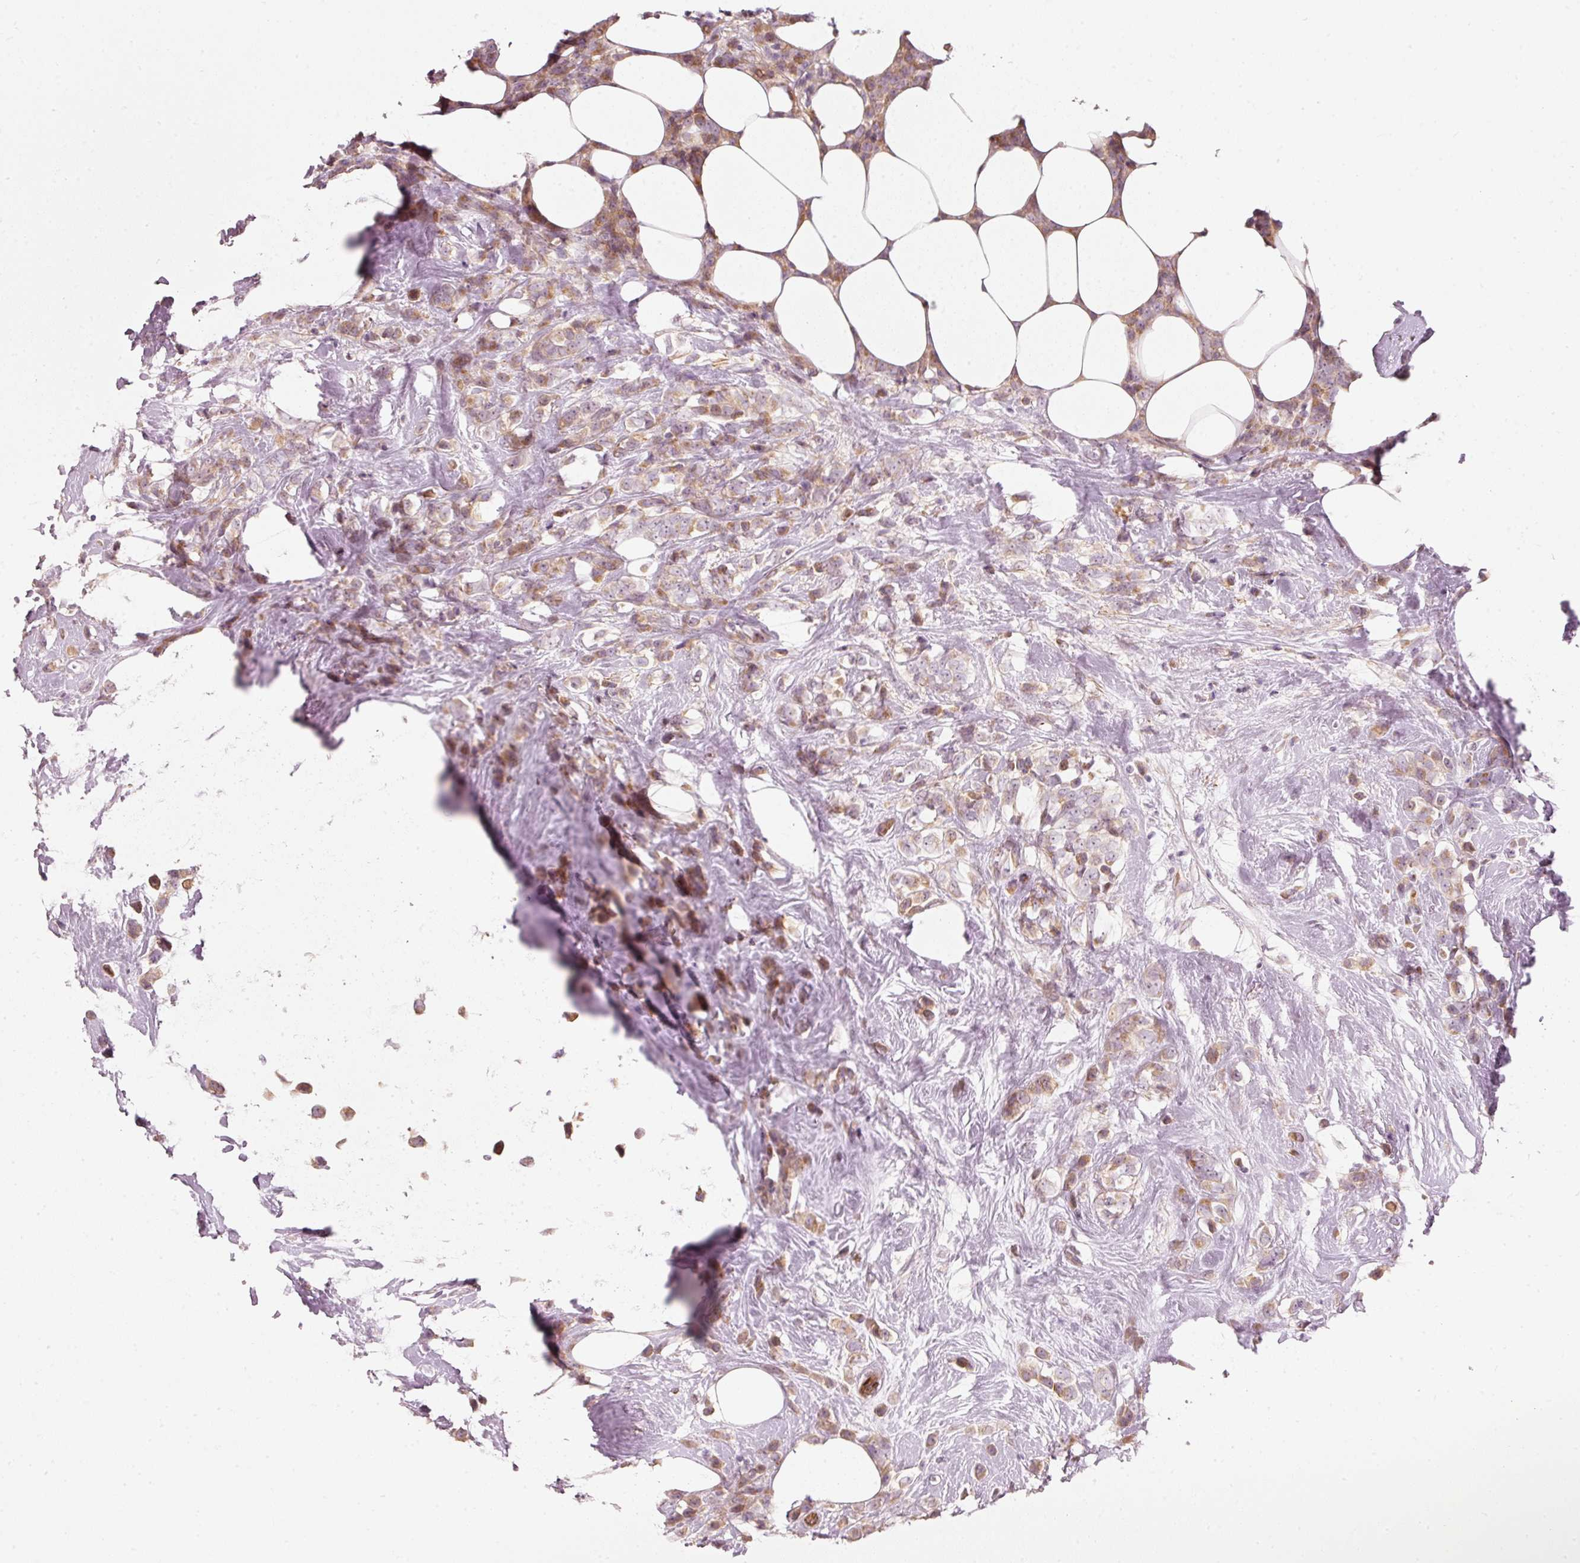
{"staining": {"intensity": "weak", "quantity": ">75%", "location": "cytoplasmic/membranous"}, "tissue": "breast cancer", "cell_type": "Tumor cells", "image_type": "cancer", "snomed": [{"axis": "morphology", "description": "Duct carcinoma"}, {"axis": "topography", "description": "Breast"}], "caption": "Immunohistochemical staining of human breast cancer exhibits low levels of weak cytoplasmic/membranous positivity in approximately >75% of tumor cells.", "gene": "KCNQ1", "patient": {"sex": "female", "age": 80}}